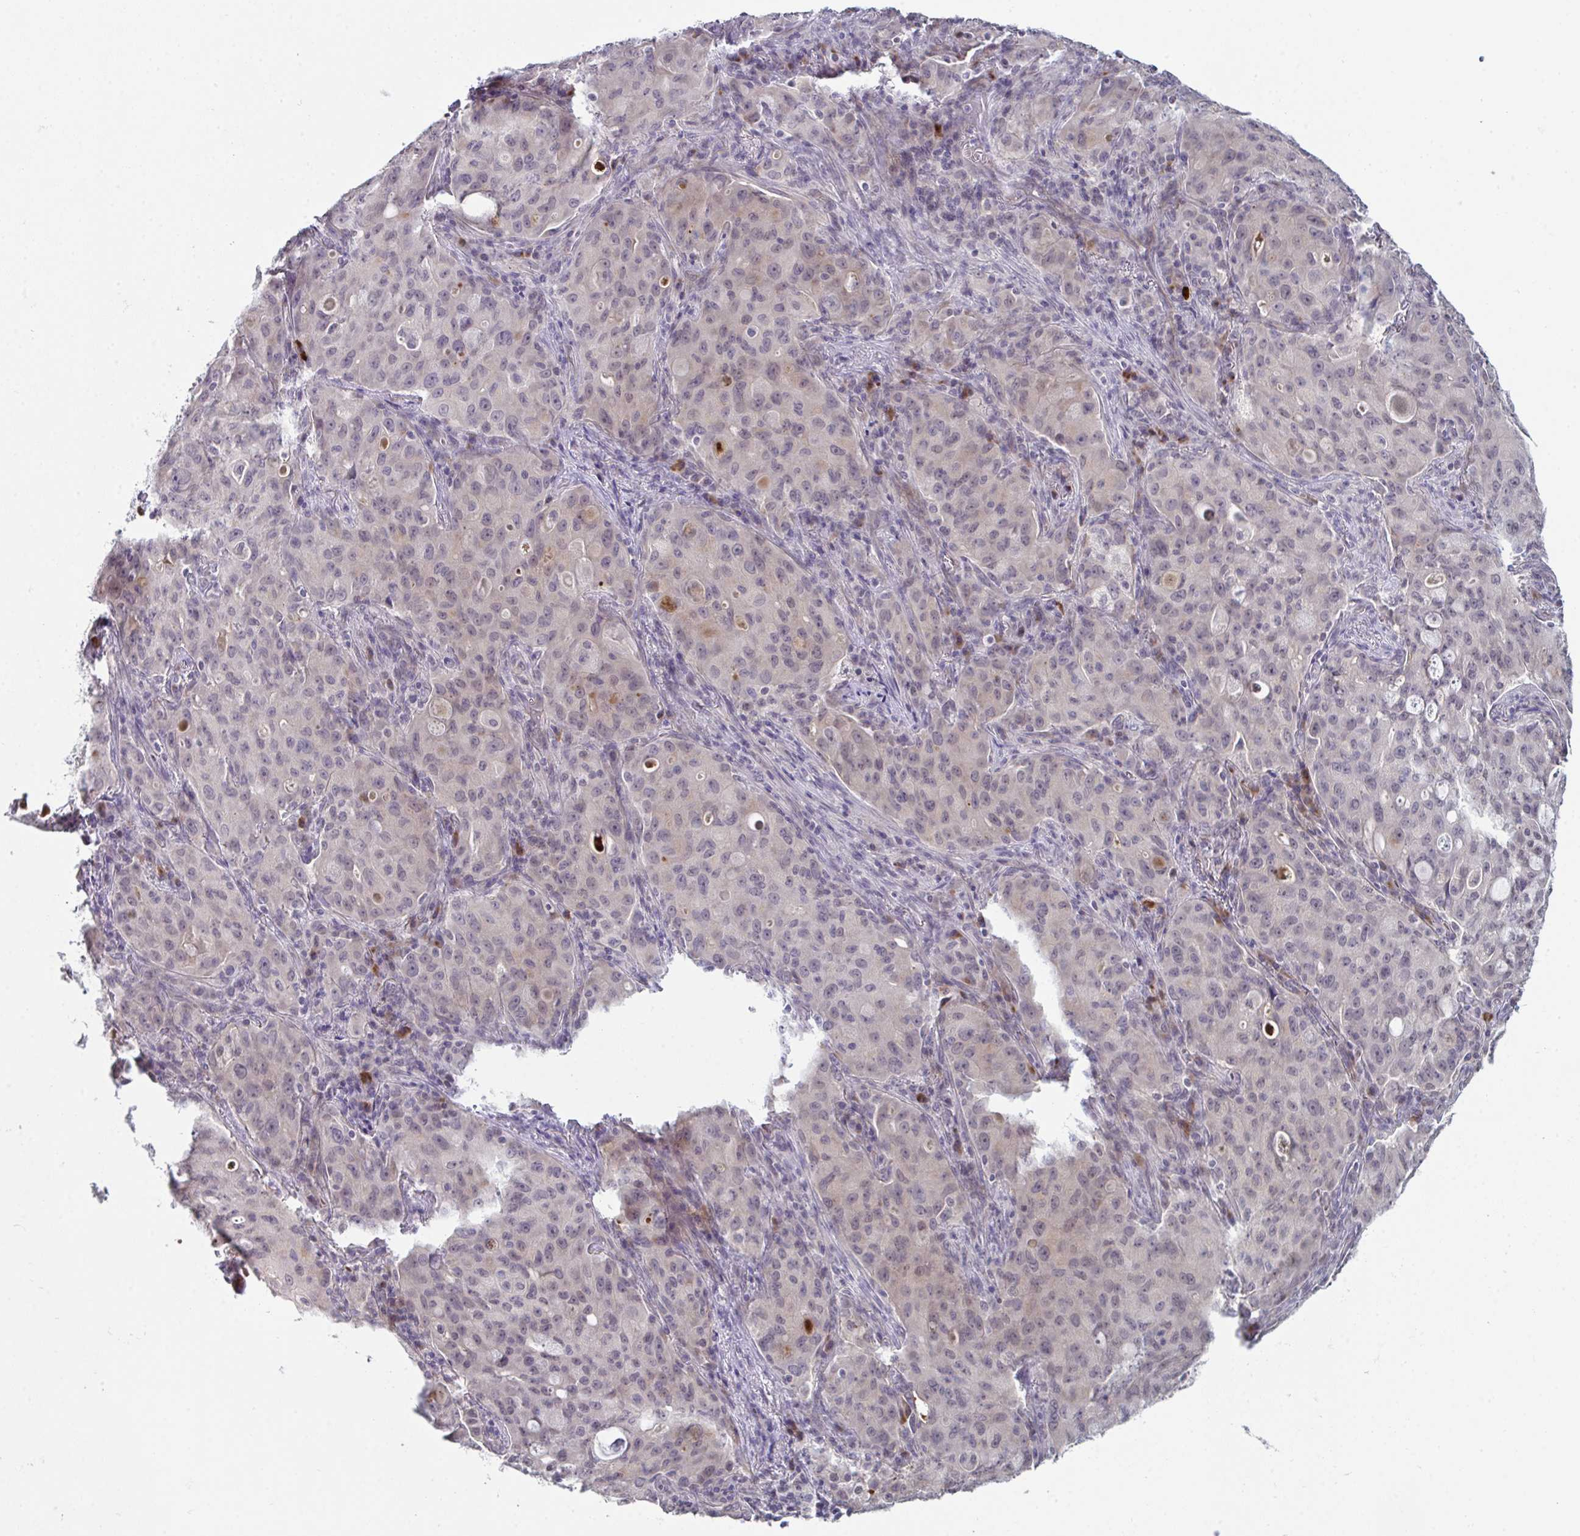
{"staining": {"intensity": "negative", "quantity": "none", "location": "none"}, "tissue": "lung cancer", "cell_type": "Tumor cells", "image_type": "cancer", "snomed": [{"axis": "morphology", "description": "Adenocarcinoma, NOS"}, {"axis": "topography", "description": "Lung"}], "caption": "Immunohistochemistry of lung cancer displays no staining in tumor cells.", "gene": "ZNF214", "patient": {"sex": "female", "age": 44}}